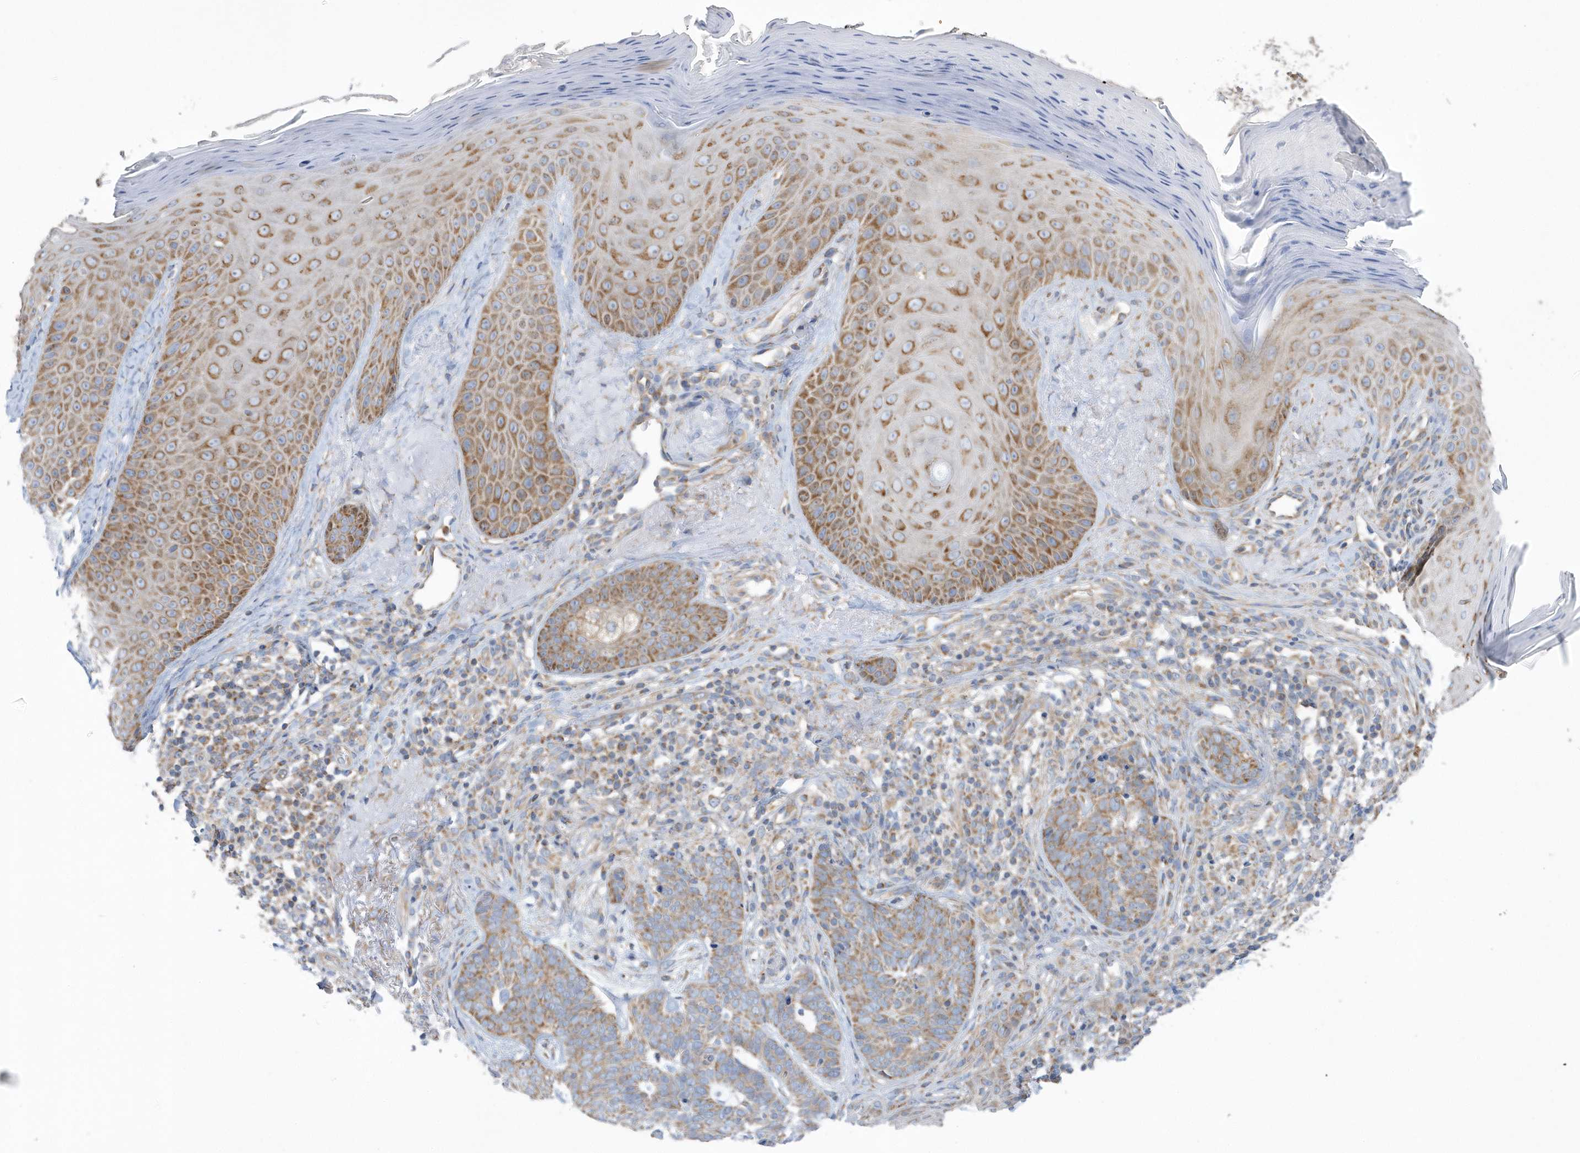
{"staining": {"intensity": "moderate", "quantity": "25%-75%", "location": "cytoplasmic/membranous"}, "tissue": "skin", "cell_type": "Fibroblasts", "image_type": "normal", "snomed": [{"axis": "morphology", "description": "Normal tissue, NOS"}, {"axis": "topography", "description": "Skin"}], "caption": "This is a histology image of immunohistochemistry staining of benign skin, which shows moderate staining in the cytoplasmic/membranous of fibroblasts.", "gene": "SPATA5", "patient": {"sex": "male", "age": 57}}